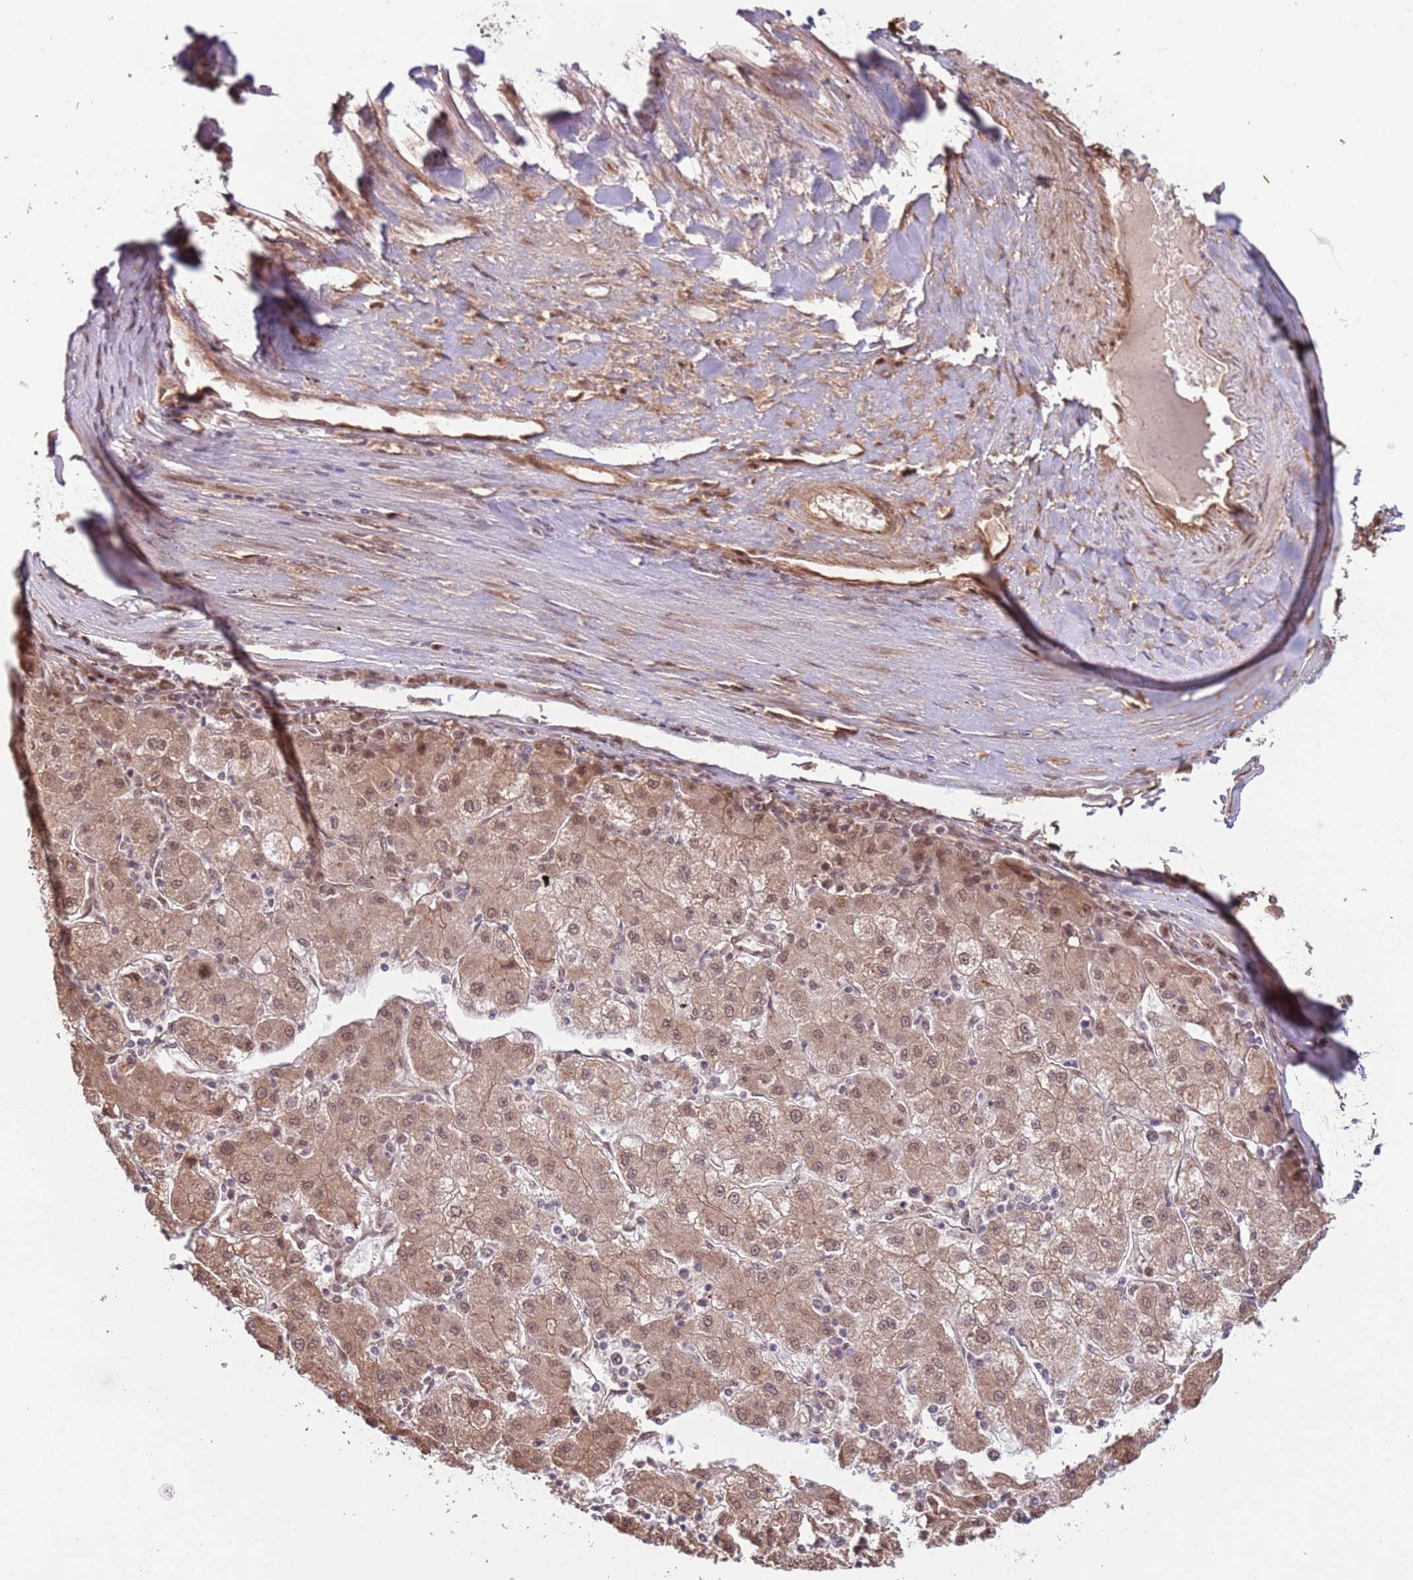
{"staining": {"intensity": "moderate", "quantity": "25%-75%", "location": "nuclear"}, "tissue": "liver cancer", "cell_type": "Tumor cells", "image_type": "cancer", "snomed": [{"axis": "morphology", "description": "Carcinoma, Hepatocellular, NOS"}, {"axis": "topography", "description": "Liver"}], "caption": "Tumor cells show medium levels of moderate nuclear staining in approximately 25%-75% of cells in liver cancer.", "gene": "POLR3H", "patient": {"sex": "male", "age": 72}}